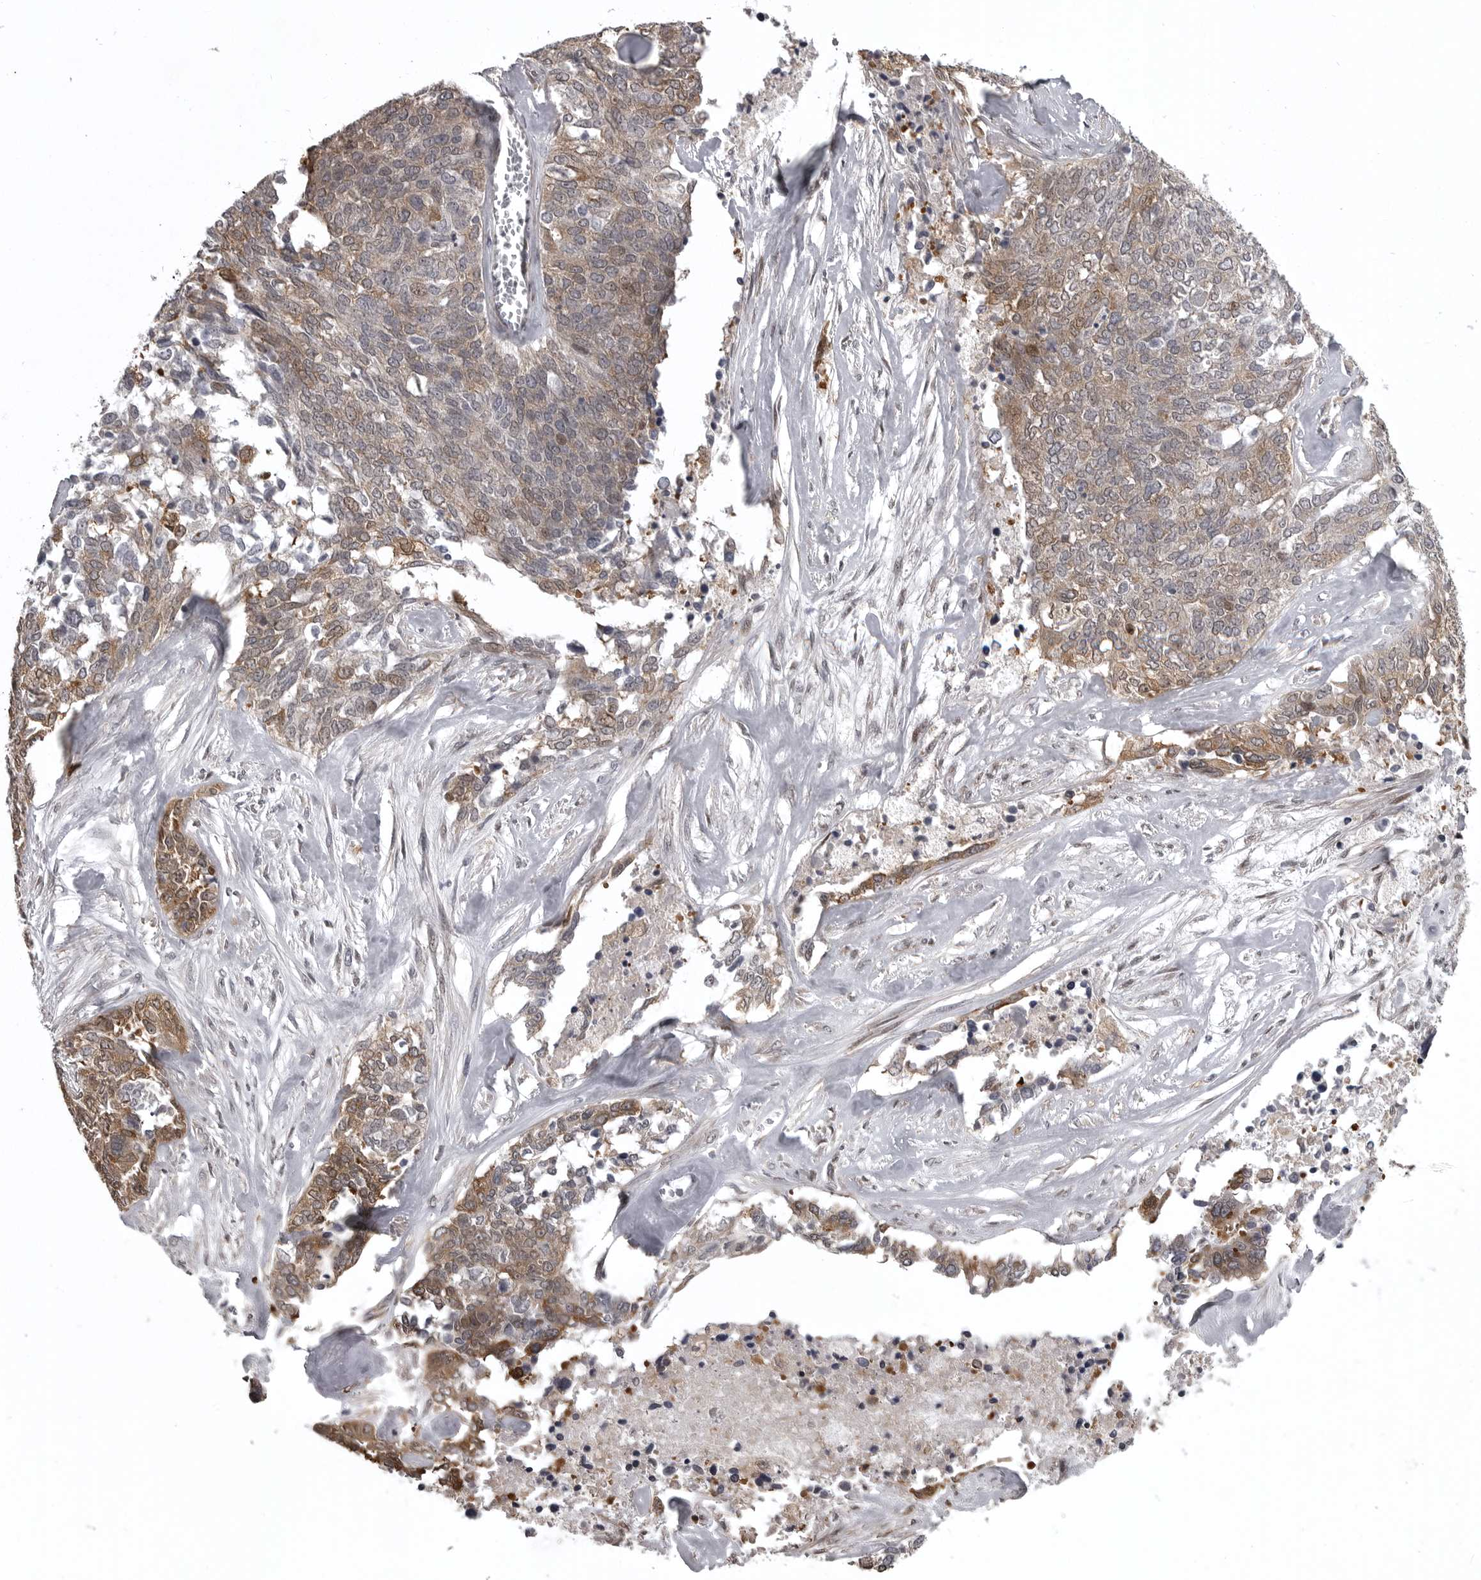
{"staining": {"intensity": "moderate", "quantity": ">75%", "location": "cytoplasmic/membranous"}, "tissue": "ovarian cancer", "cell_type": "Tumor cells", "image_type": "cancer", "snomed": [{"axis": "morphology", "description": "Cystadenocarcinoma, serous, NOS"}, {"axis": "topography", "description": "Ovary"}], "caption": "Ovarian cancer tissue shows moderate cytoplasmic/membranous expression in about >75% of tumor cells, visualized by immunohistochemistry.", "gene": "SNX16", "patient": {"sex": "female", "age": 44}}